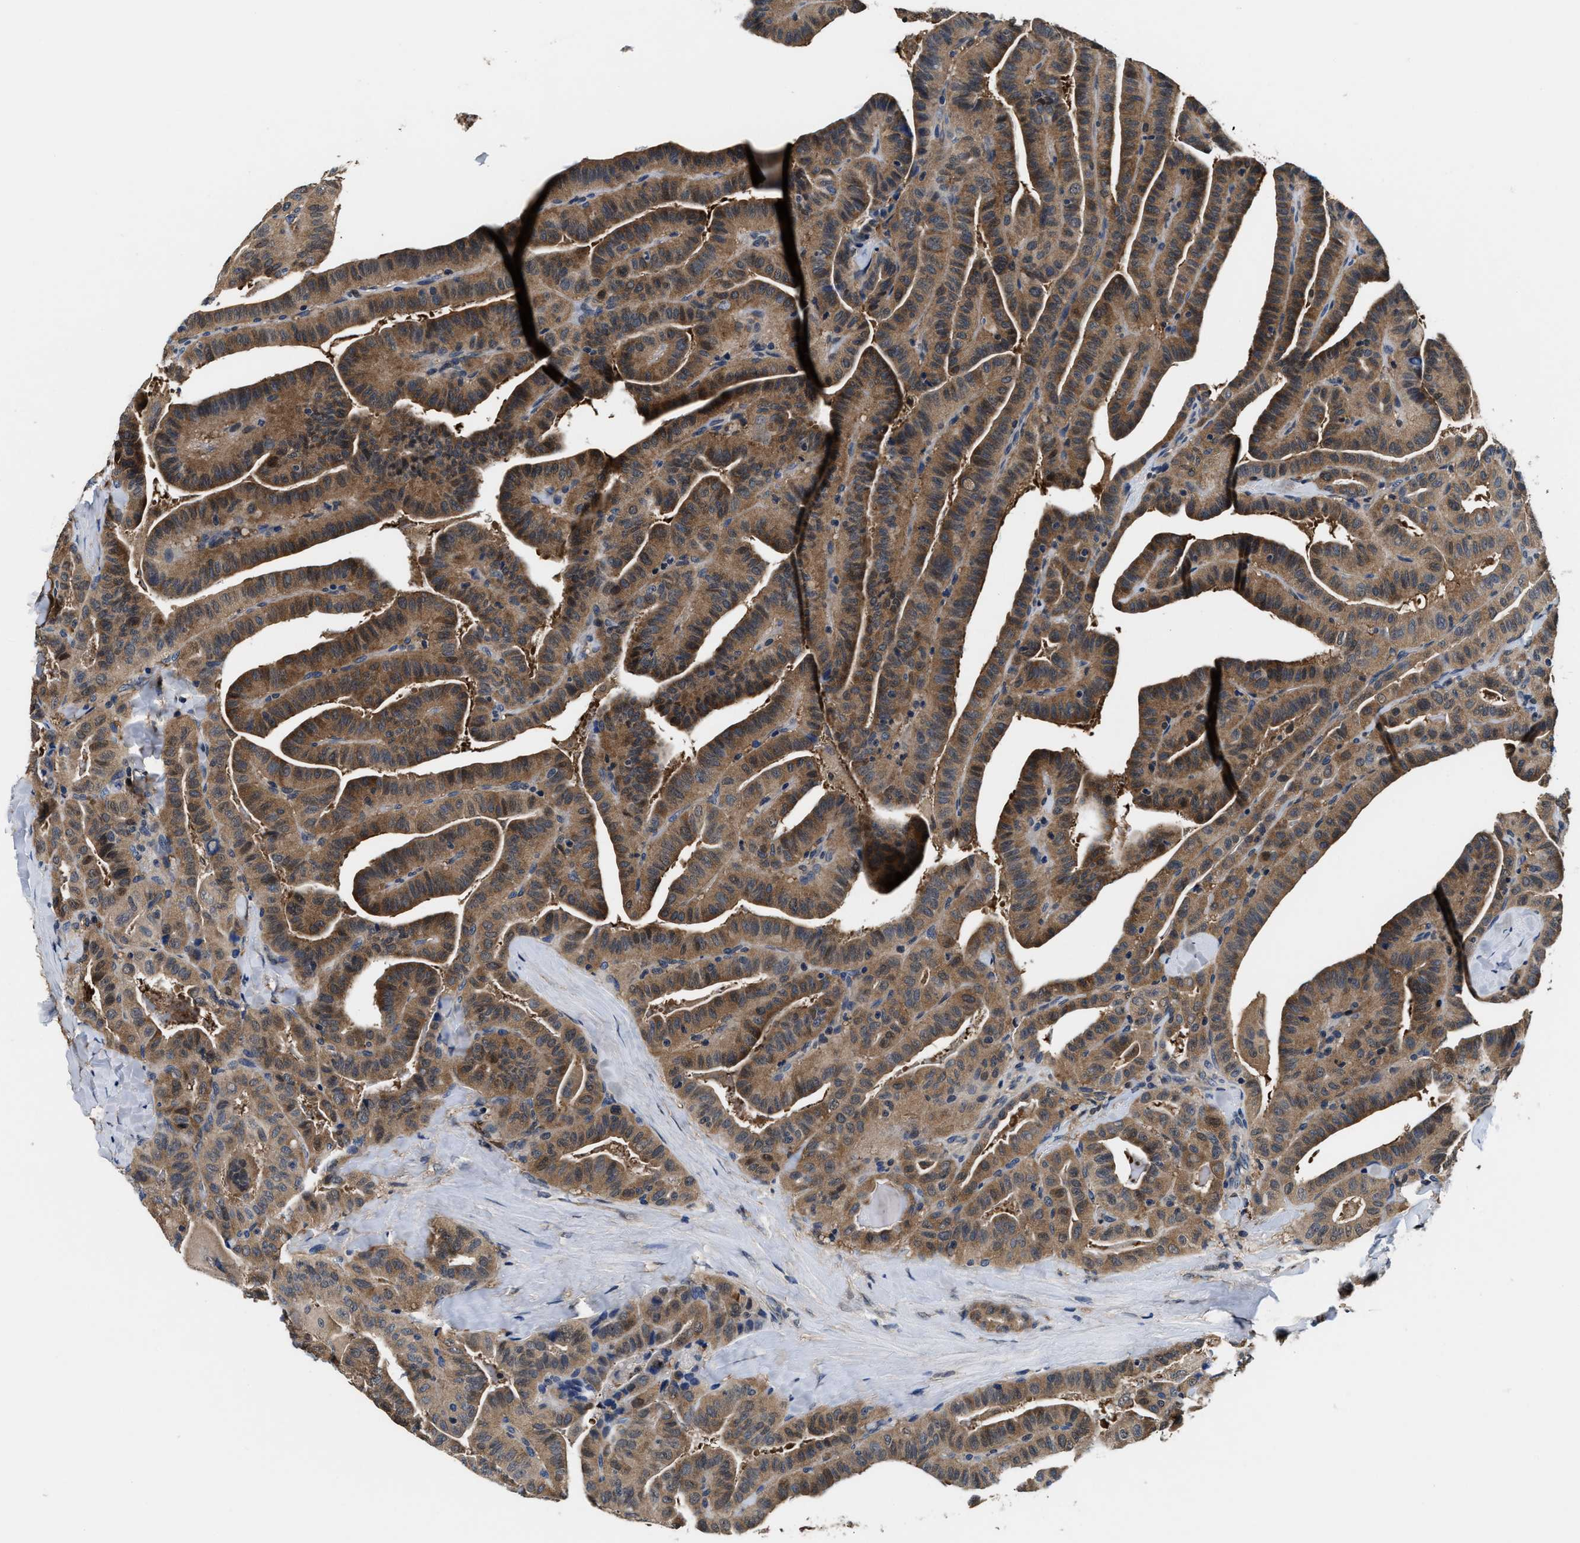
{"staining": {"intensity": "moderate", "quantity": ">75%", "location": "cytoplasmic/membranous"}, "tissue": "thyroid cancer", "cell_type": "Tumor cells", "image_type": "cancer", "snomed": [{"axis": "morphology", "description": "Papillary adenocarcinoma, NOS"}, {"axis": "topography", "description": "Thyroid gland"}], "caption": "Thyroid cancer stained for a protein exhibits moderate cytoplasmic/membranous positivity in tumor cells.", "gene": "PHPT1", "patient": {"sex": "male", "age": 77}}